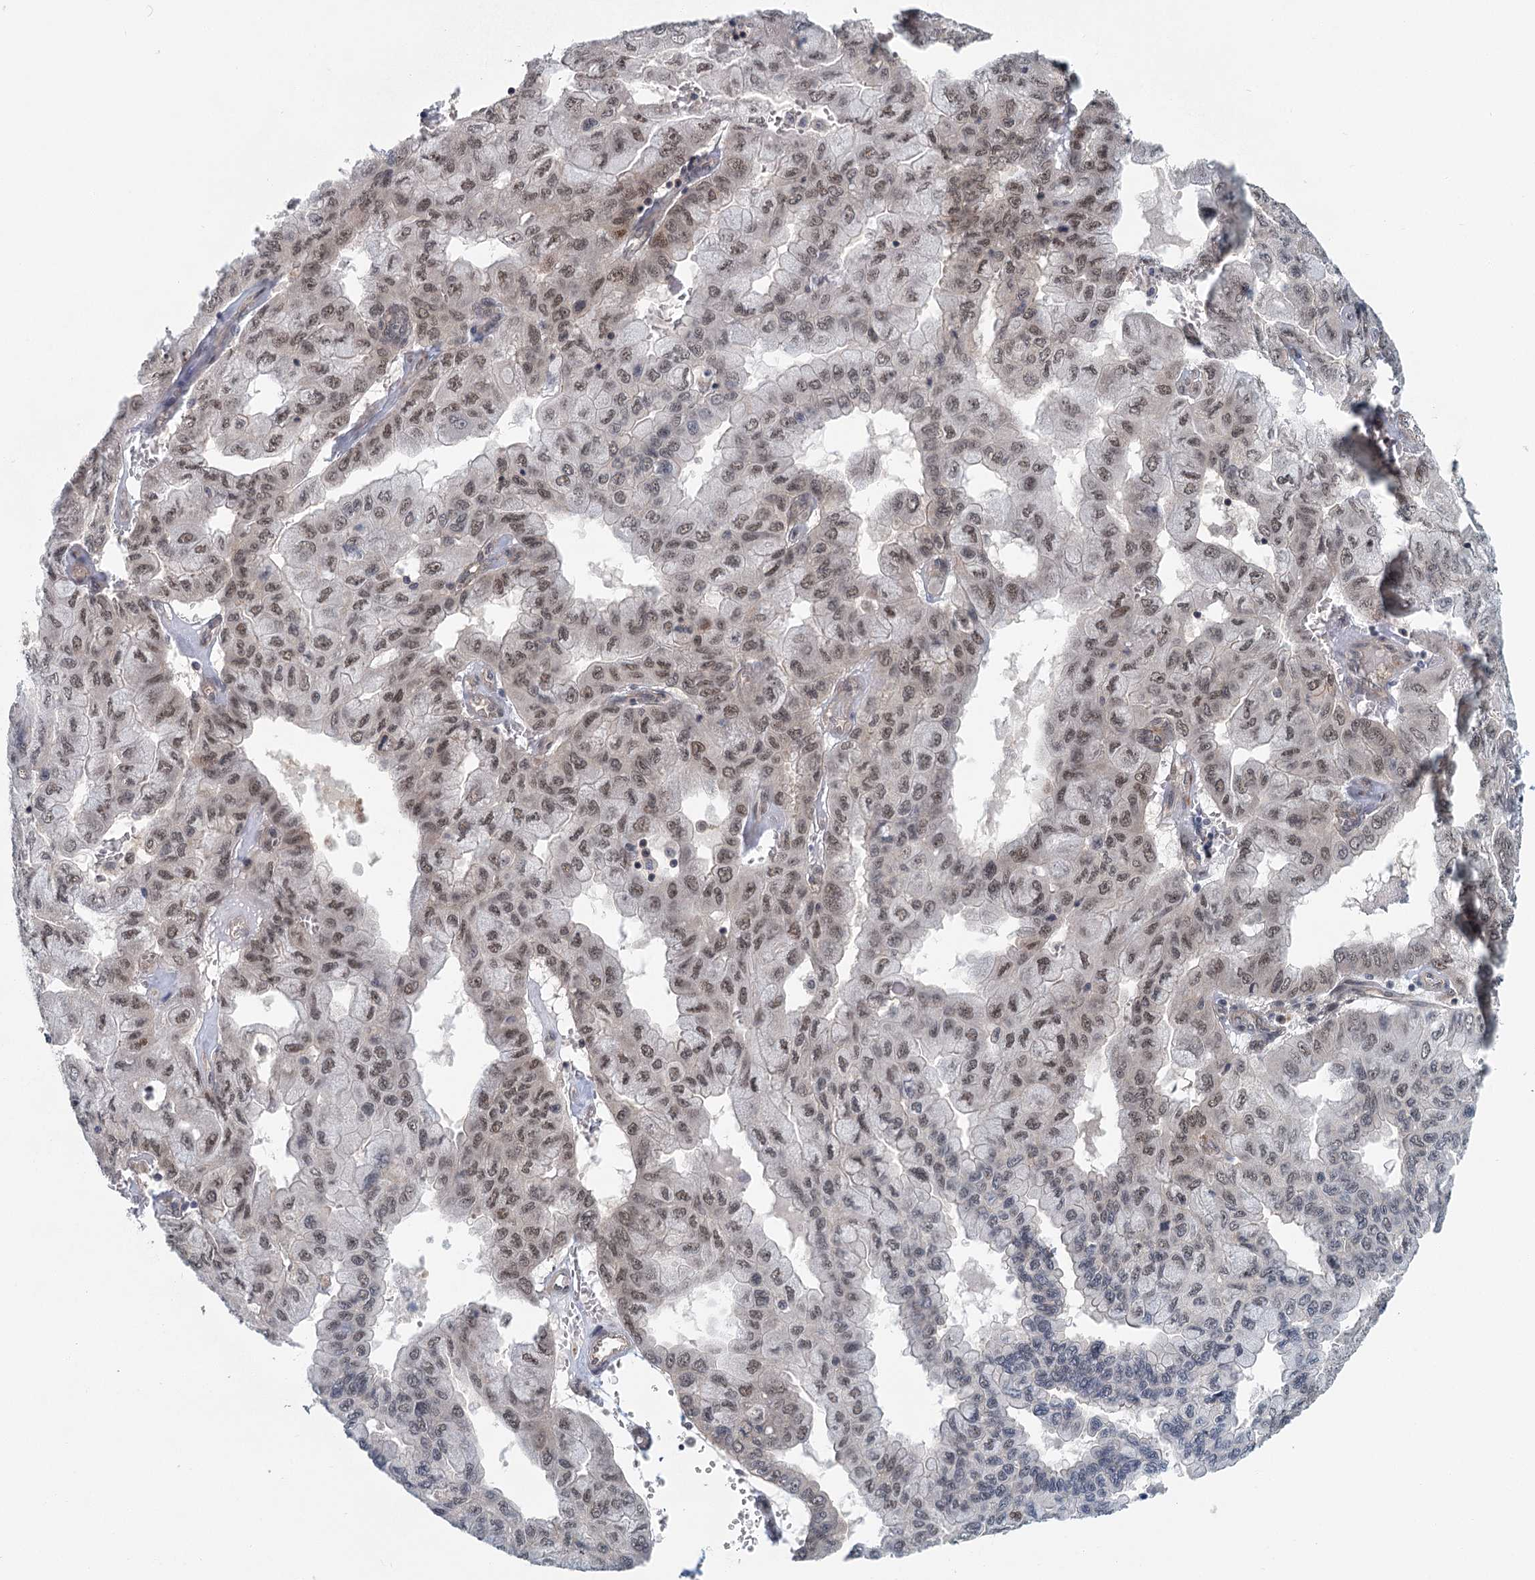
{"staining": {"intensity": "moderate", "quantity": ">75%", "location": "nuclear"}, "tissue": "pancreatic cancer", "cell_type": "Tumor cells", "image_type": "cancer", "snomed": [{"axis": "morphology", "description": "Adenocarcinoma, NOS"}, {"axis": "topography", "description": "Pancreas"}], "caption": "Brown immunohistochemical staining in human pancreatic adenocarcinoma reveals moderate nuclear staining in about >75% of tumor cells.", "gene": "TAS2R42", "patient": {"sex": "male", "age": 51}}